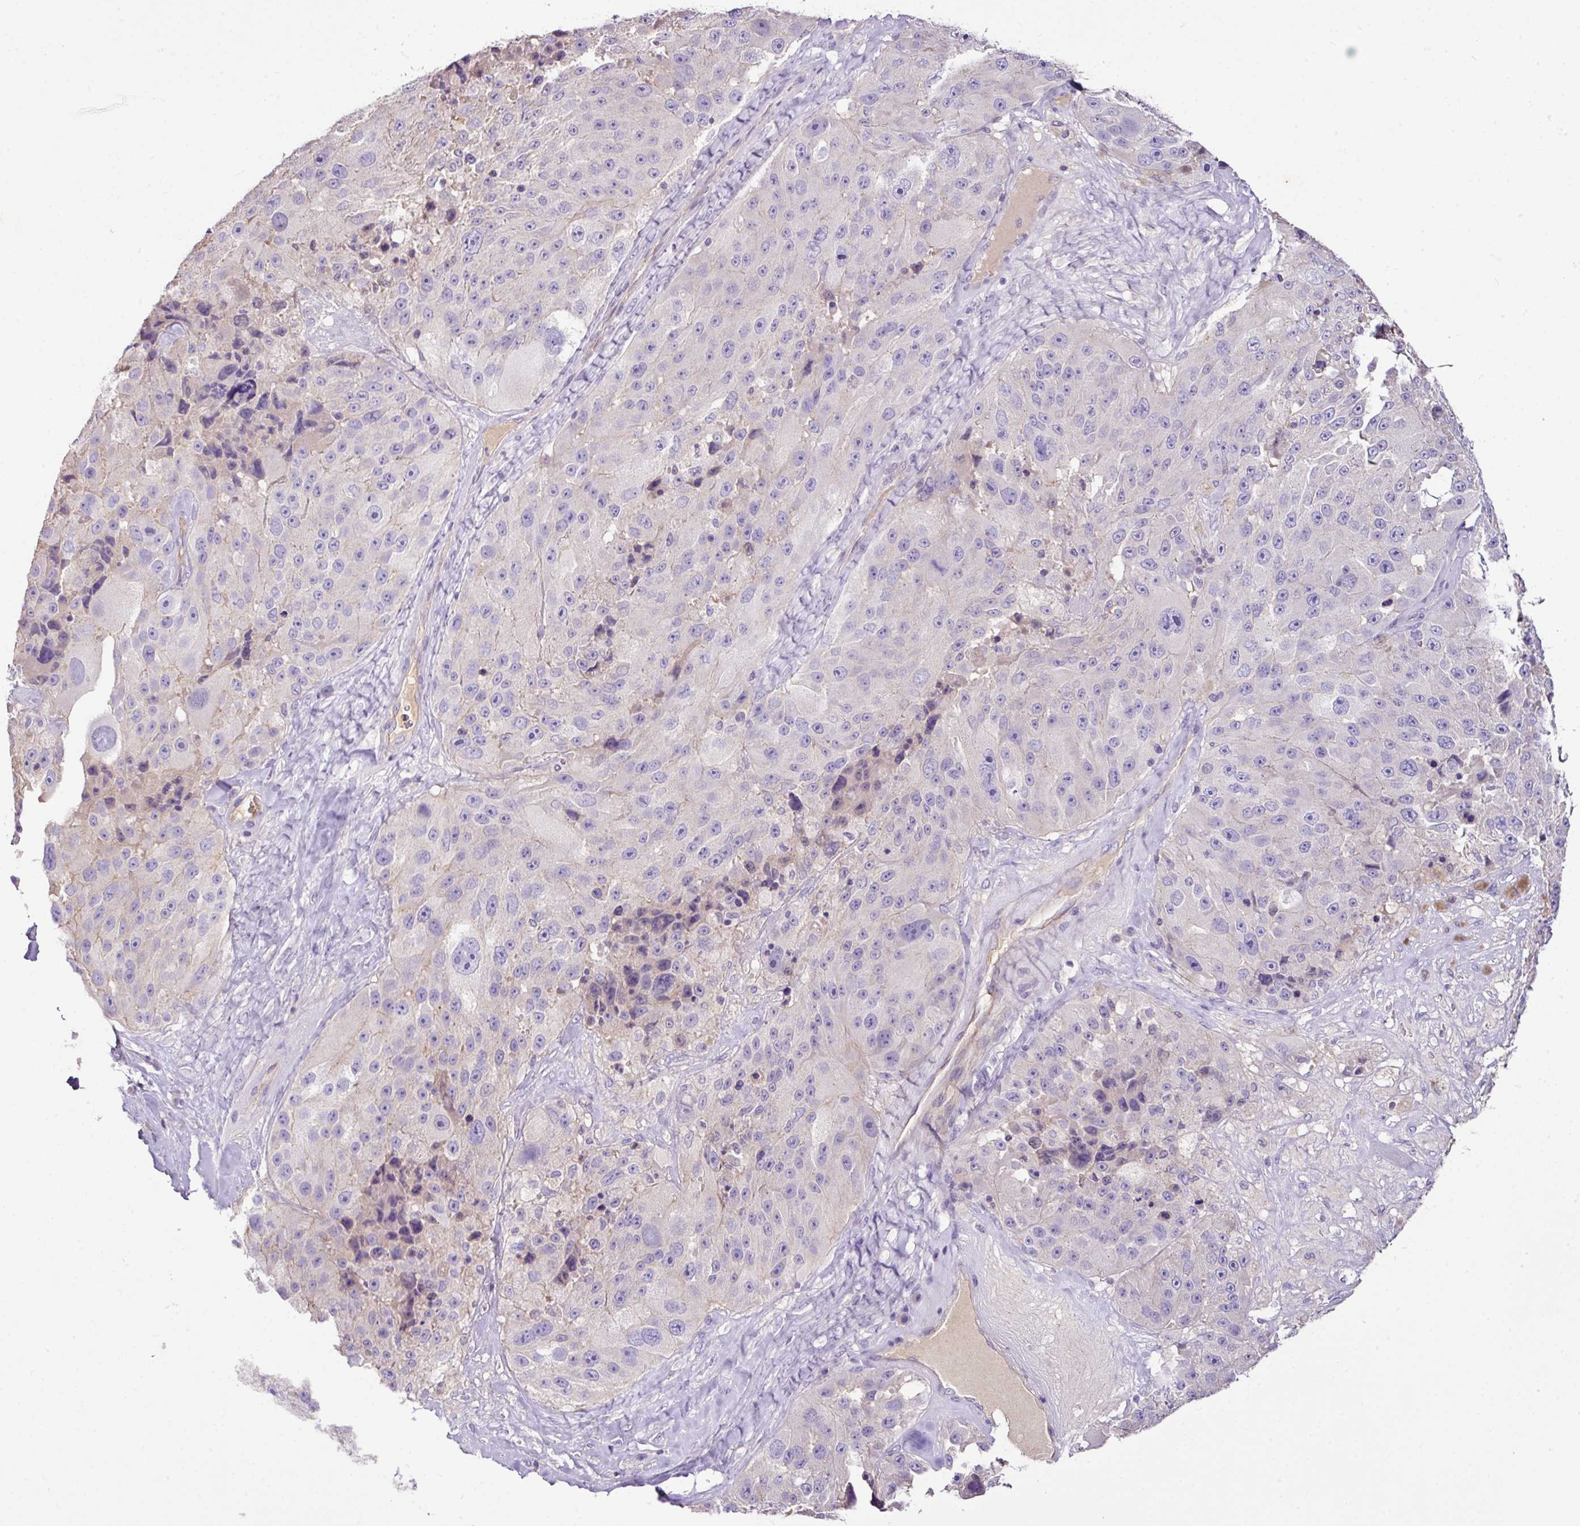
{"staining": {"intensity": "negative", "quantity": "none", "location": "none"}, "tissue": "melanoma", "cell_type": "Tumor cells", "image_type": "cancer", "snomed": [{"axis": "morphology", "description": "Malignant melanoma, Metastatic site"}, {"axis": "topography", "description": "Lymph node"}], "caption": "Immunohistochemical staining of human melanoma displays no significant expression in tumor cells.", "gene": "AGR3", "patient": {"sex": "male", "age": 62}}